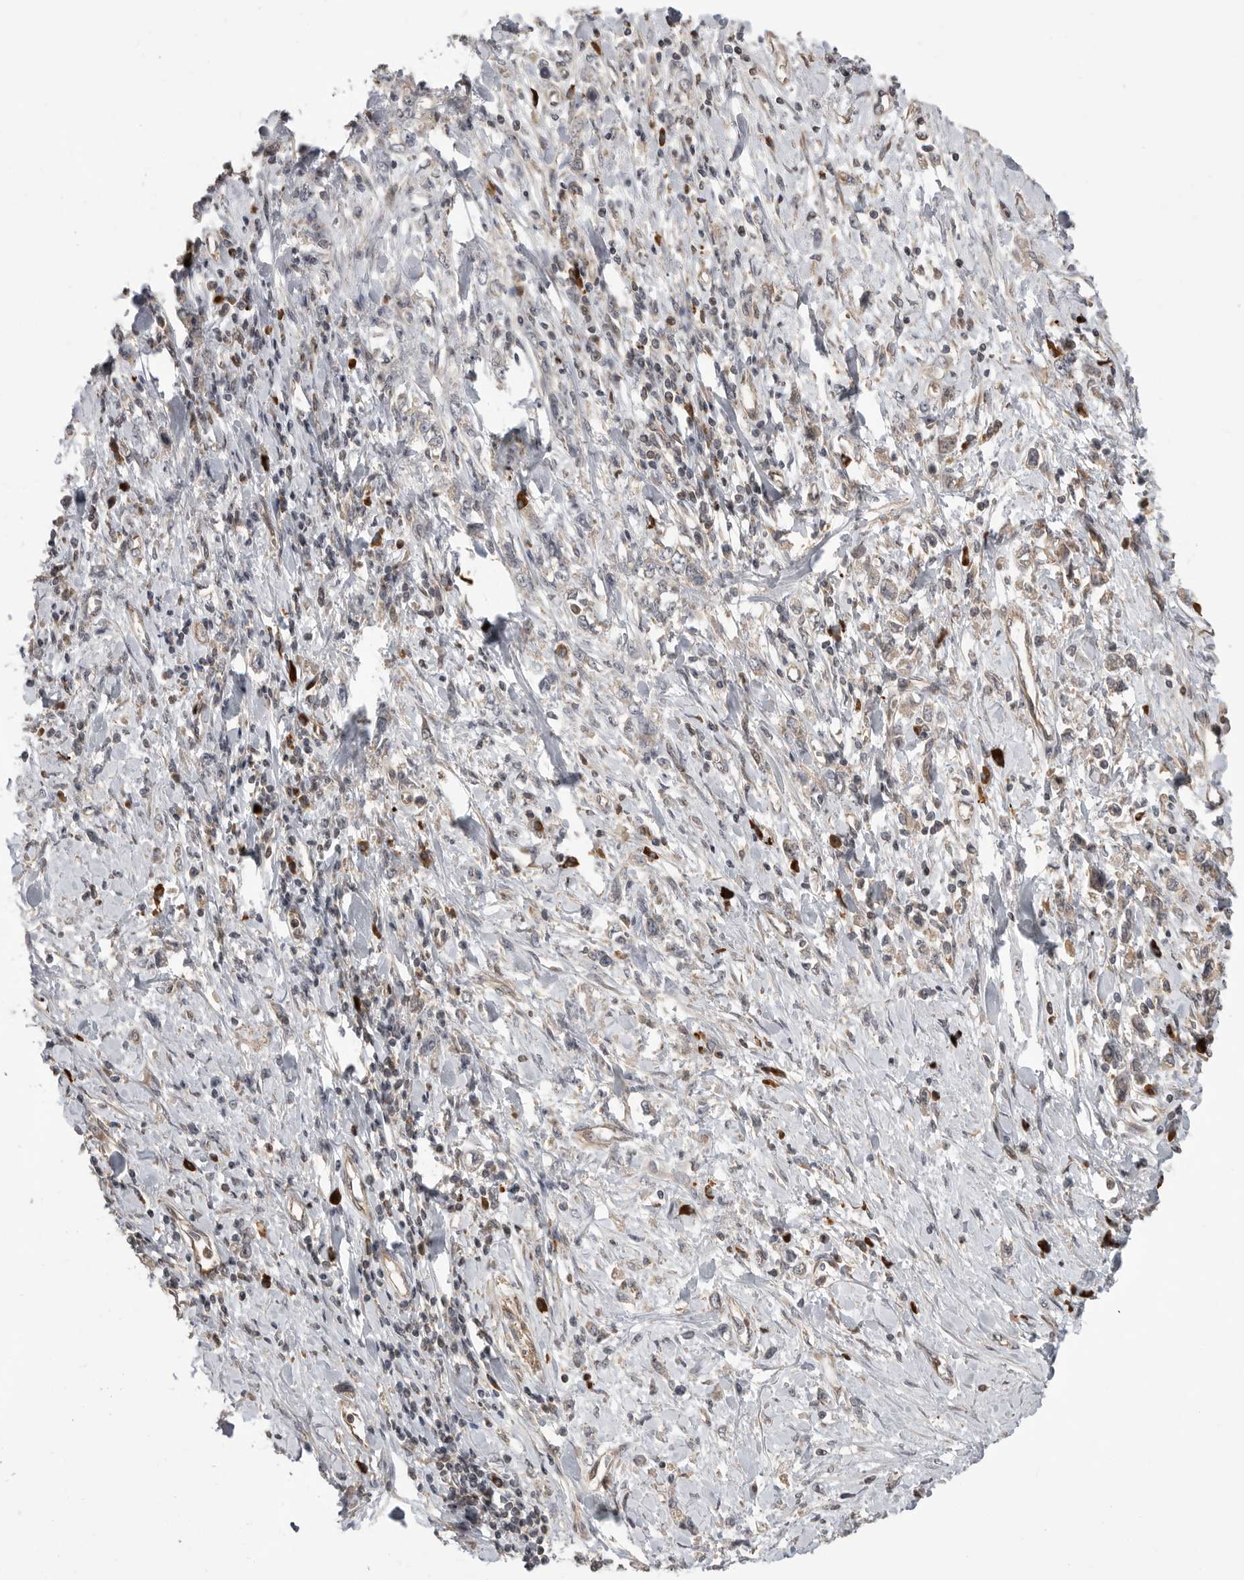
{"staining": {"intensity": "negative", "quantity": "none", "location": "none"}, "tissue": "stomach cancer", "cell_type": "Tumor cells", "image_type": "cancer", "snomed": [{"axis": "morphology", "description": "Adenocarcinoma, NOS"}, {"axis": "topography", "description": "Stomach"}], "caption": "The immunohistochemistry histopathology image has no significant positivity in tumor cells of stomach cancer (adenocarcinoma) tissue.", "gene": "OXR1", "patient": {"sex": "female", "age": 76}}